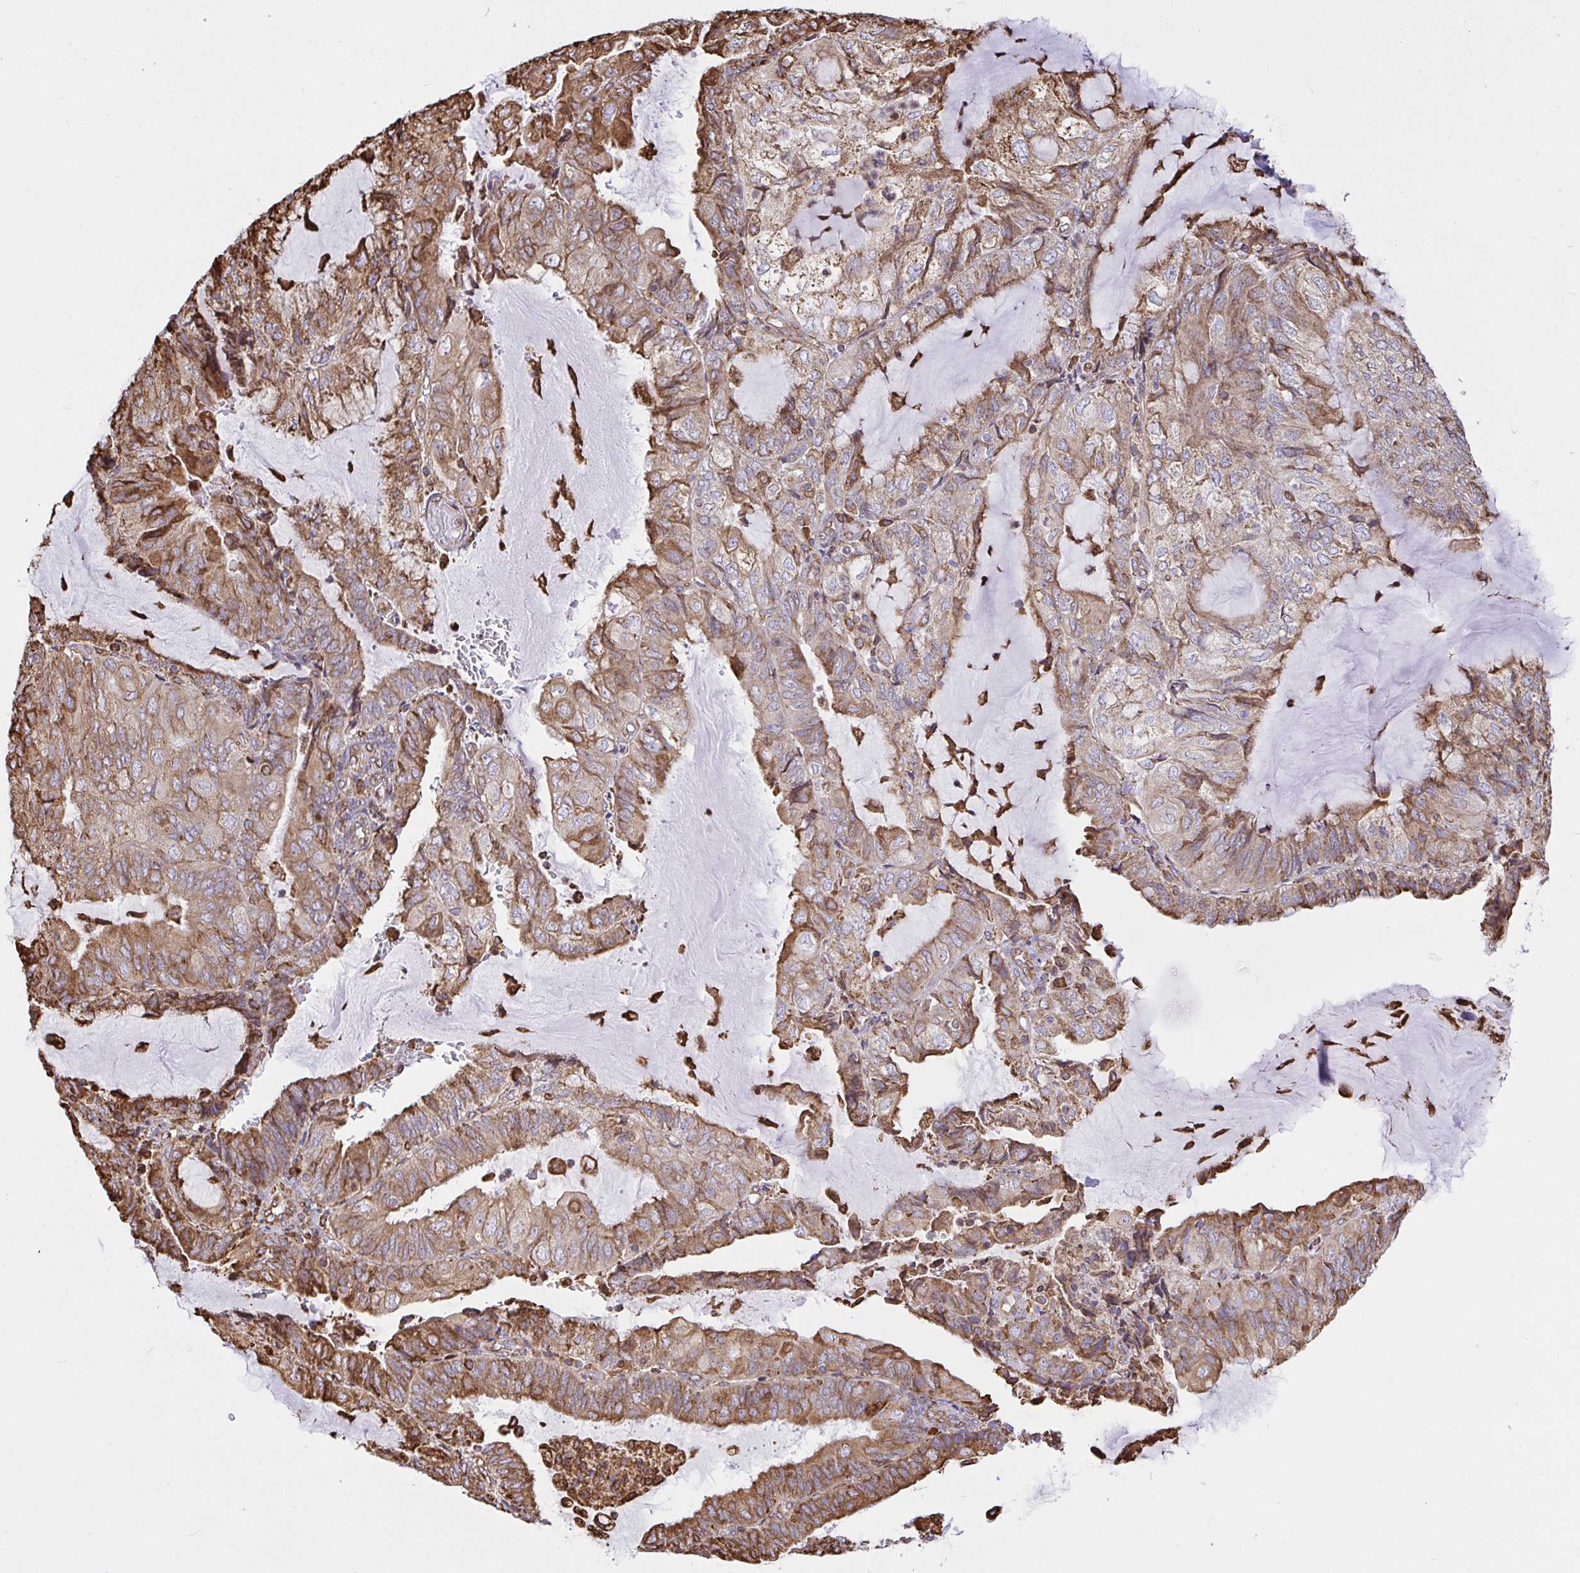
{"staining": {"intensity": "moderate", "quantity": ">75%", "location": "cytoplasmic/membranous"}, "tissue": "endometrial cancer", "cell_type": "Tumor cells", "image_type": "cancer", "snomed": [{"axis": "morphology", "description": "Adenocarcinoma, NOS"}, {"axis": "topography", "description": "Endometrium"}], "caption": "This photomicrograph displays immunohistochemistry staining of adenocarcinoma (endometrial), with medium moderate cytoplasmic/membranous positivity in about >75% of tumor cells.", "gene": "CLGN", "patient": {"sex": "female", "age": 81}}